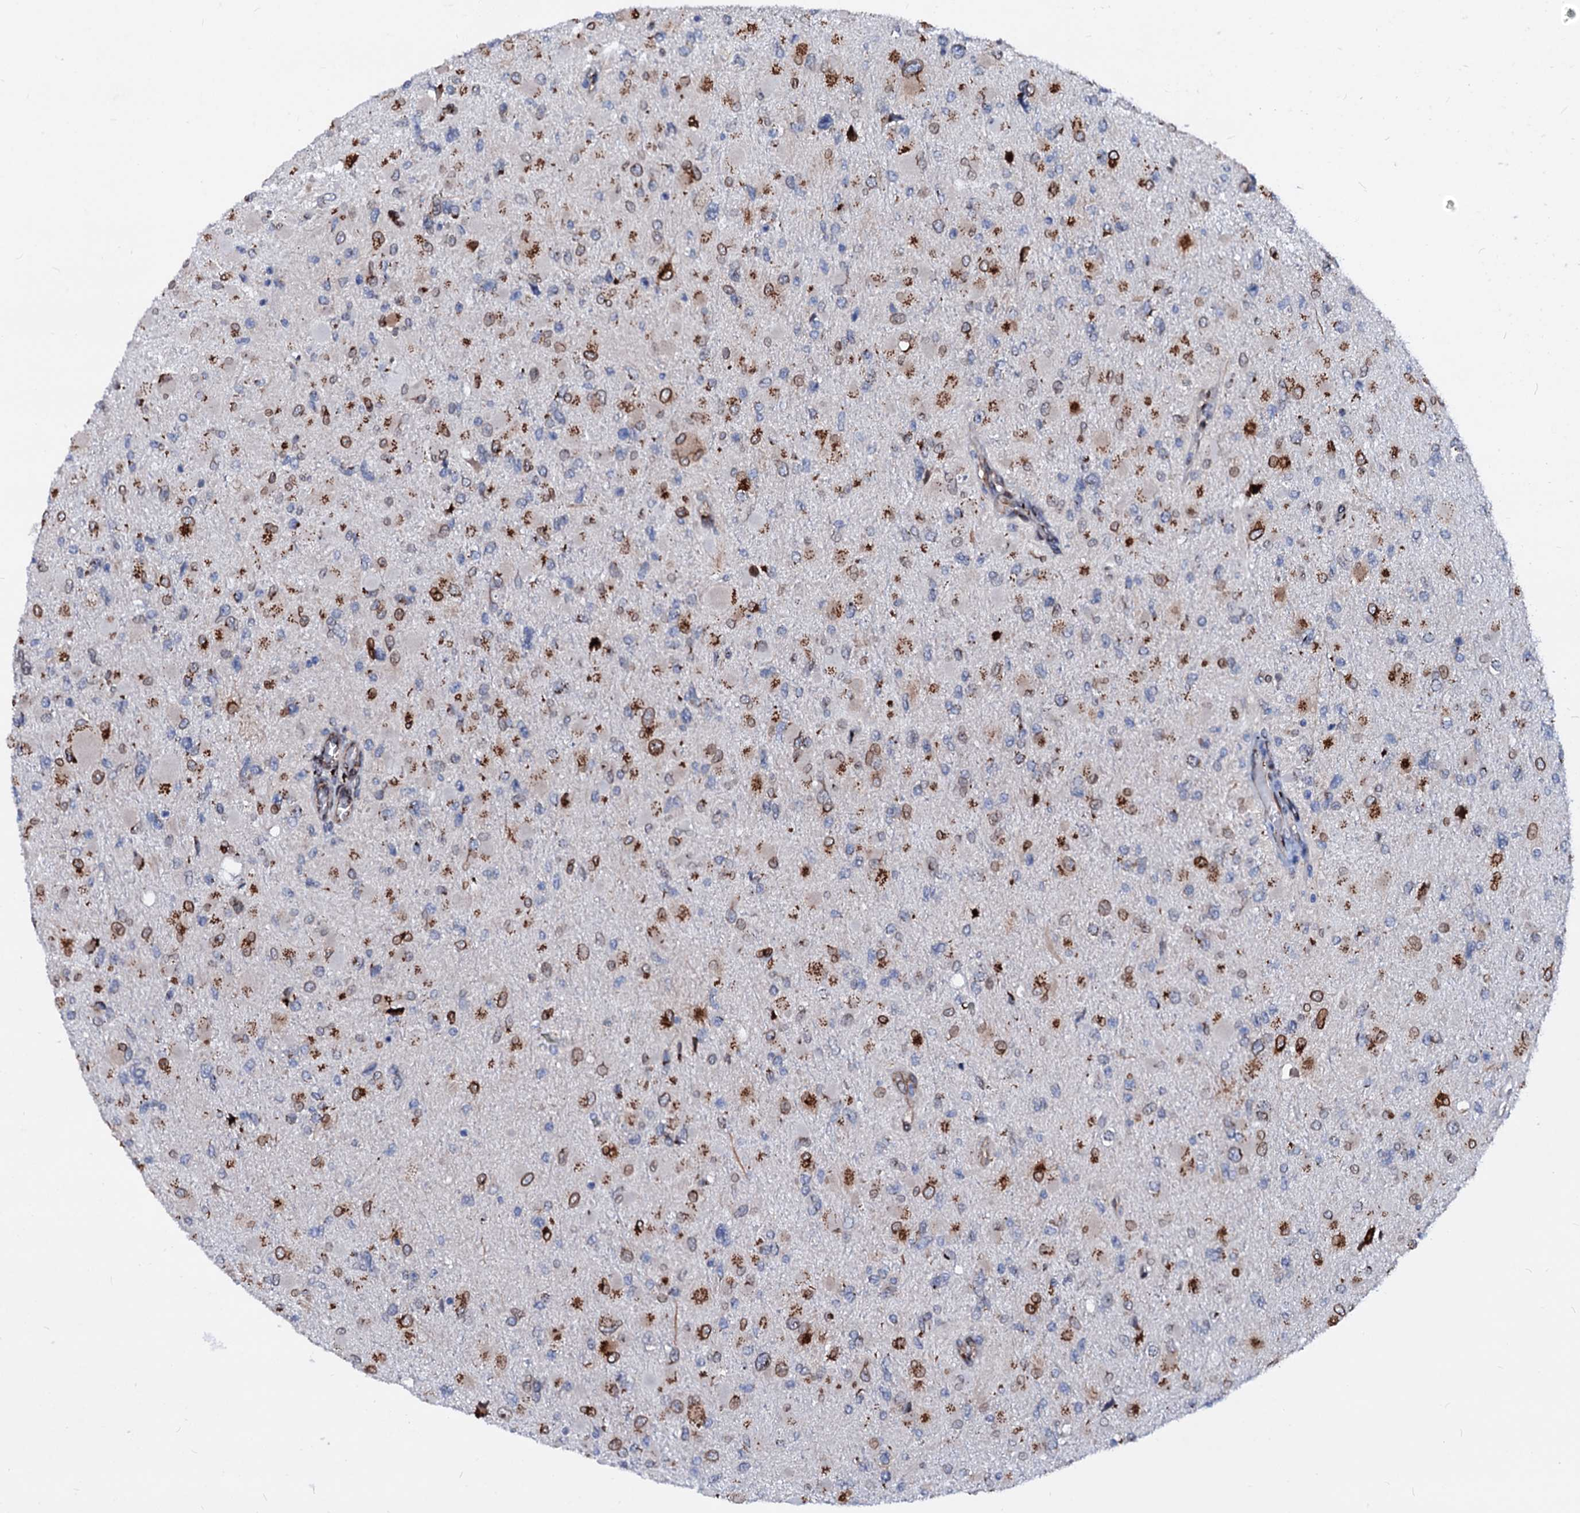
{"staining": {"intensity": "moderate", "quantity": "<25%", "location": "cytoplasmic/membranous"}, "tissue": "glioma", "cell_type": "Tumor cells", "image_type": "cancer", "snomed": [{"axis": "morphology", "description": "Glioma, malignant, High grade"}, {"axis": "topography", "description": "Cerebral cortex"}], "caption": "A low amount of moderate cytoplasmic/membranous staining is appreciated in about <25% of tumor cells in malignant high-grade glioma tissue. (DAB IHC with brightfield microscopy, high magnification).", "gene": "TMCO3", "patient": {"sex": "female", "age": 36}}